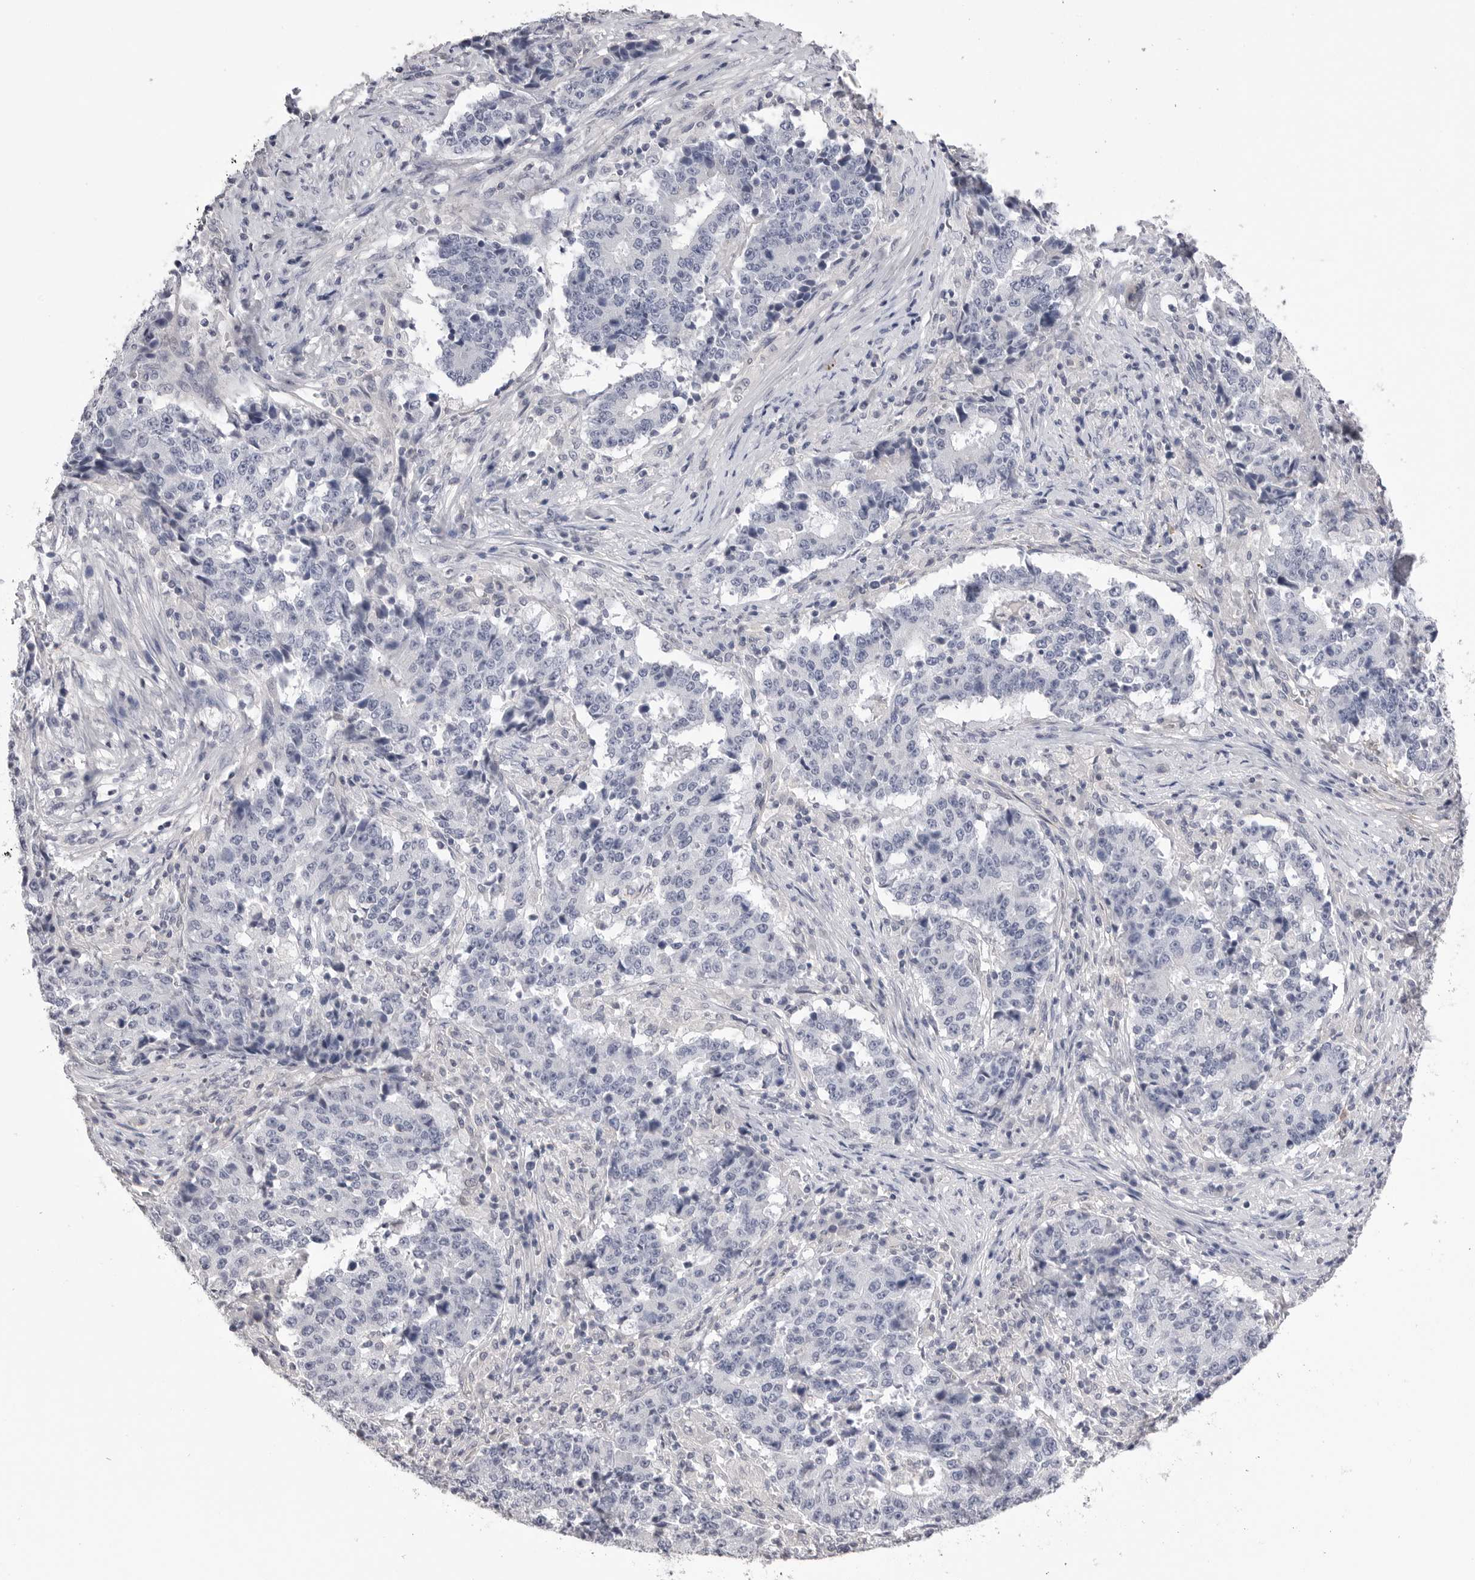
{"staining": {"intensity": "negative", "quantity": "none", "location": "none"}, "tissue": "stomach cancer", "cell_type": "Tumor cells", "image_type": "cancer", "snomed": [{"axis": "morphology", "description": "Adenocarcinoma, NOS"}, {"axis": "topography", "description": "Stomach"}], "caption": "Immunohistochemical staining of human stomach adenocarcinoma demonstrates no significant expression in tumor cells.", "gene": "DLGAP3", "patient": {"sex": "male", "age": 59}}